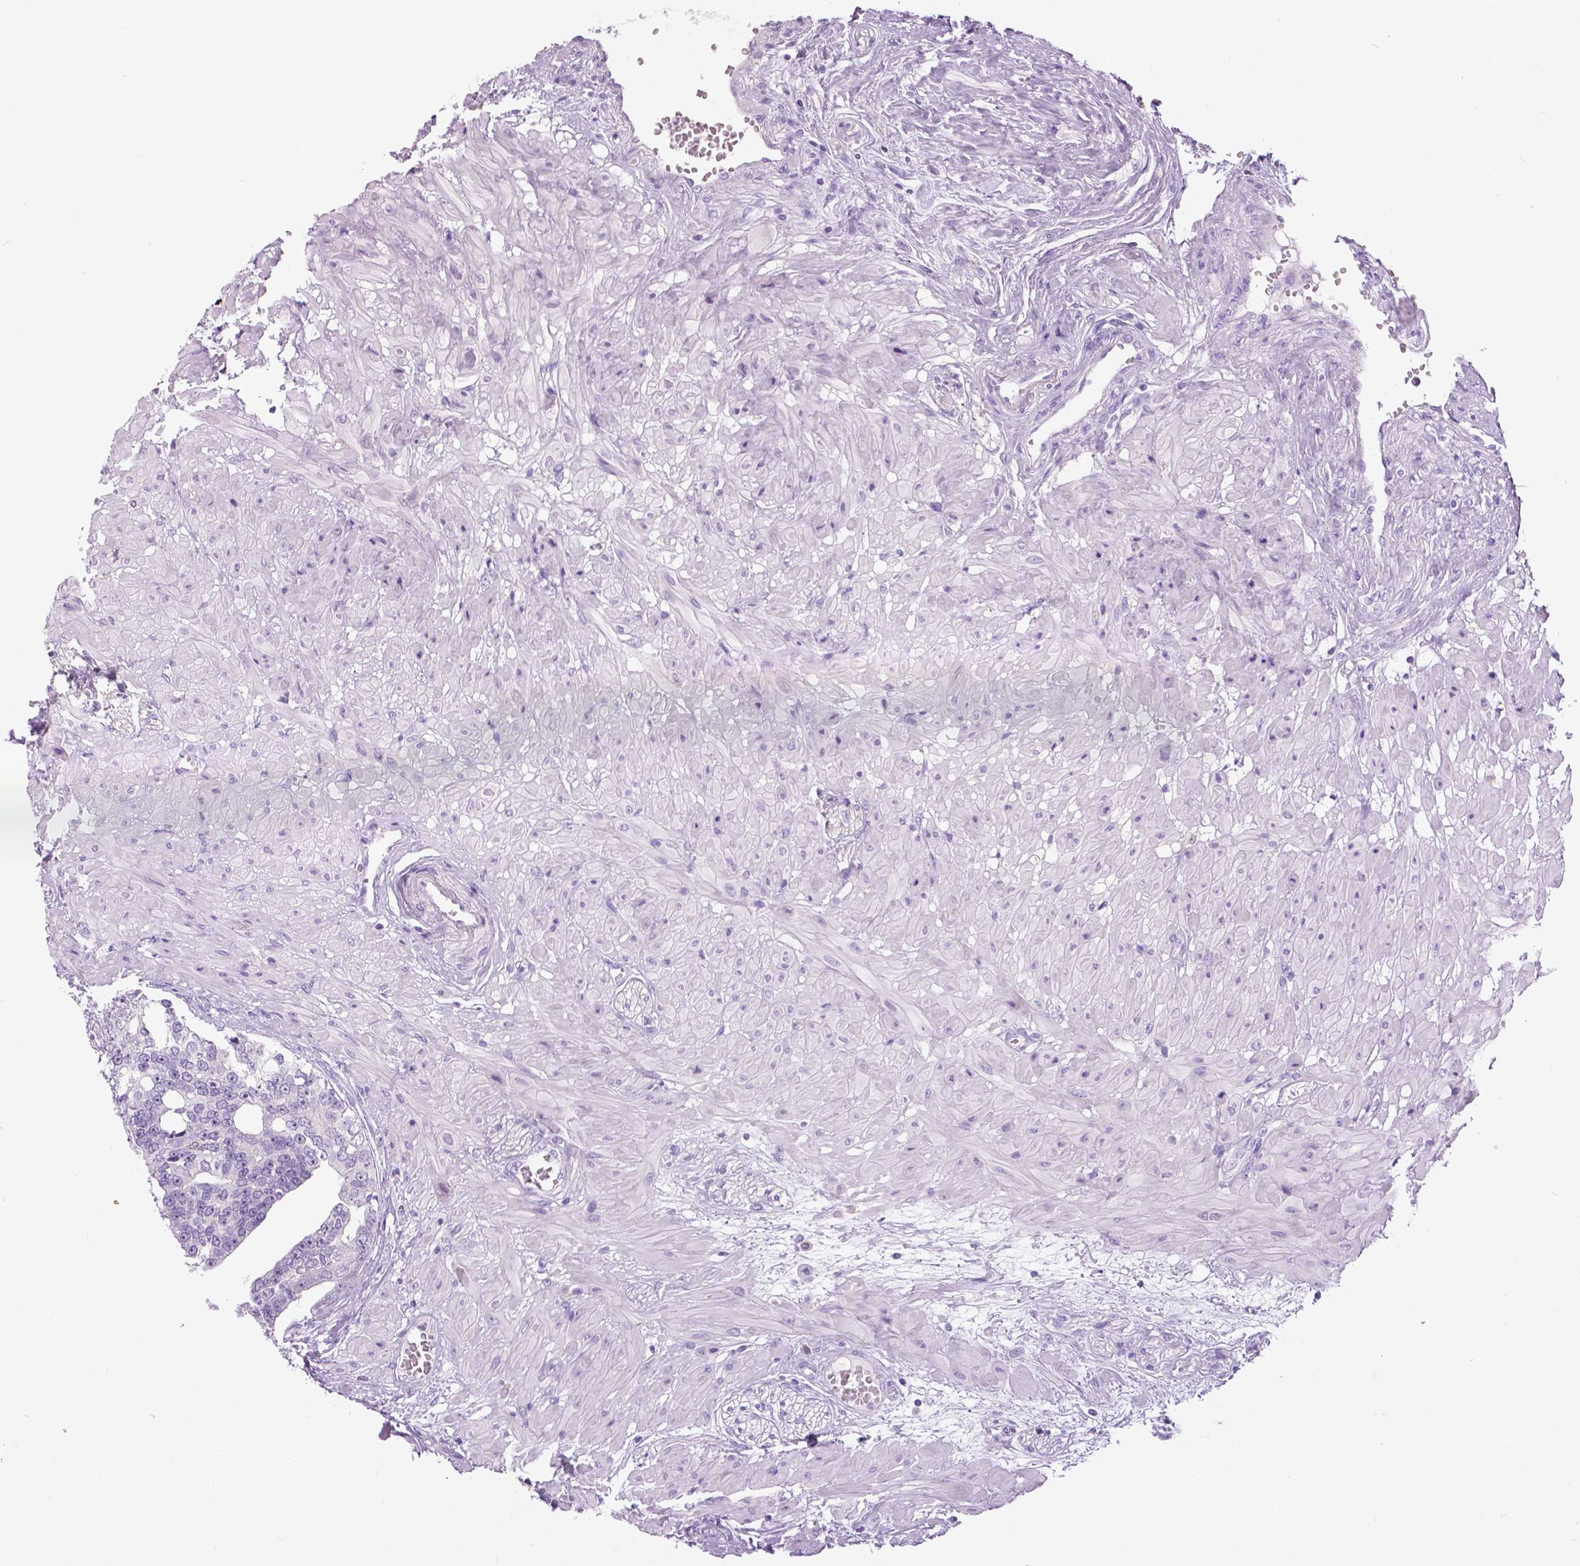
{"staining": {"intensity": "negative", "quantity": "none", "location": "none"}, "tissue": "prostate cancer", "cell_type": "Tumor cells", "image_type": "cancer", "snomed": [{"axis": "morphology", "description": "Adenocarcinoma, High grade"}, {"axis": "topography", "description": "Prostate"}], "caption": "This is an immunohistochemistry (IHC) photomicrograph of prostate high-grade adenocarcinoma. There is no positivity in tumor cells.", "gene": "TP53TG5", "patient": {"sex": "male", "age": 71}}